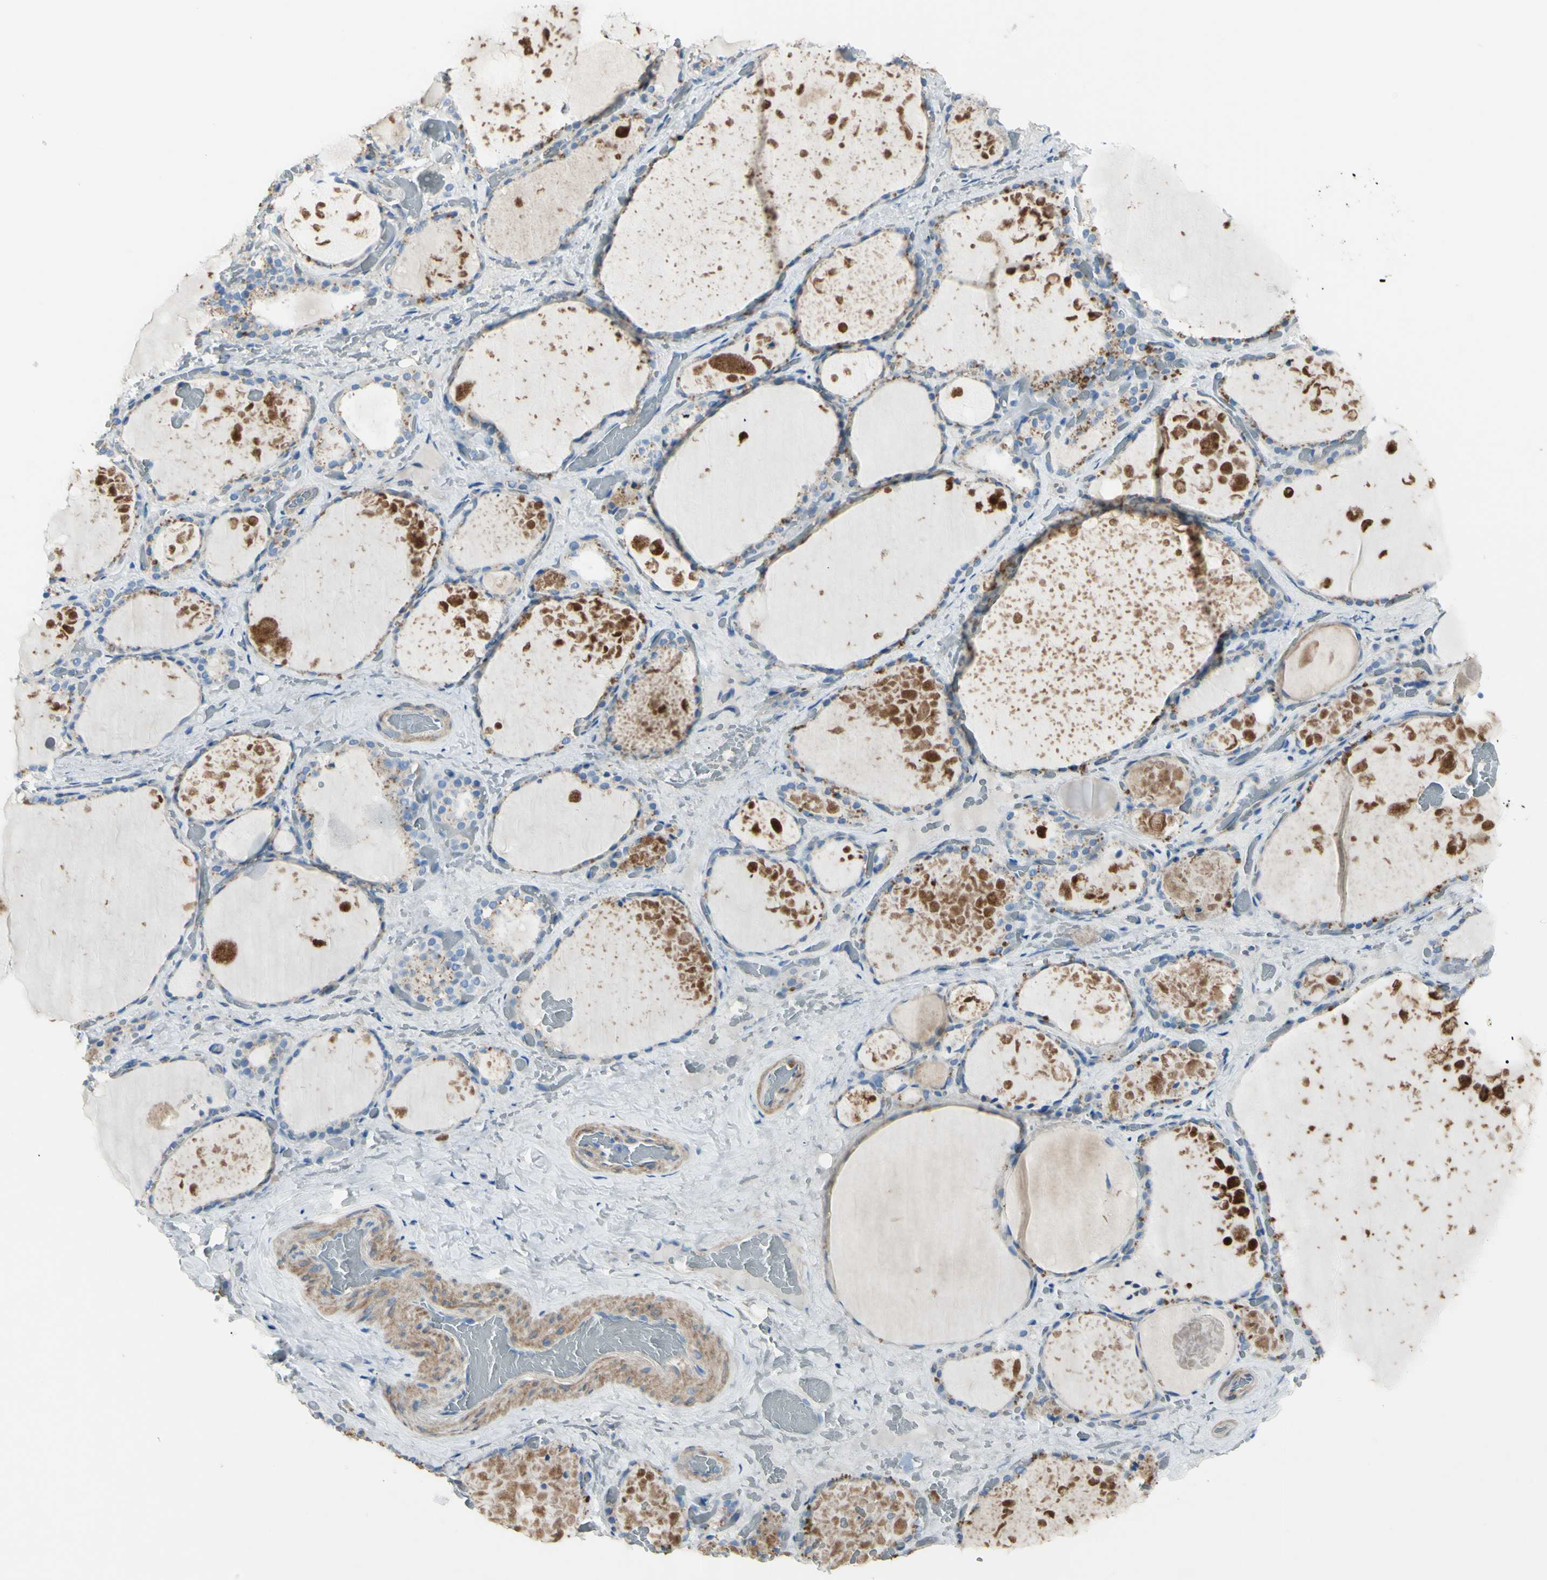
{"staining": {"intensity": "moderate", "quantity": "<25%", "location": "cytoplasmic/membranous"}, "tissue": "thyroid gland", "cell_type": "Glandular cells", "image_type": "normal", "snomed": [{"axis": "morphology", "description": "Normal tissue, NOS"}, {"axis": "topography", "description": "Thyroid gland"}], "caption": "Immunohistochemistry photomicrograph of unremarkable thyroid gland: human thyroid gland stained using IHC displays low levels of moderate protein expression localized specifically in the cytoplasmic/membranous of glandular cells, appearing as a cytoplasmic/membranous brown color.", "gene": "B4GALT3", "patient": {"sex": "male", "age": 61}}